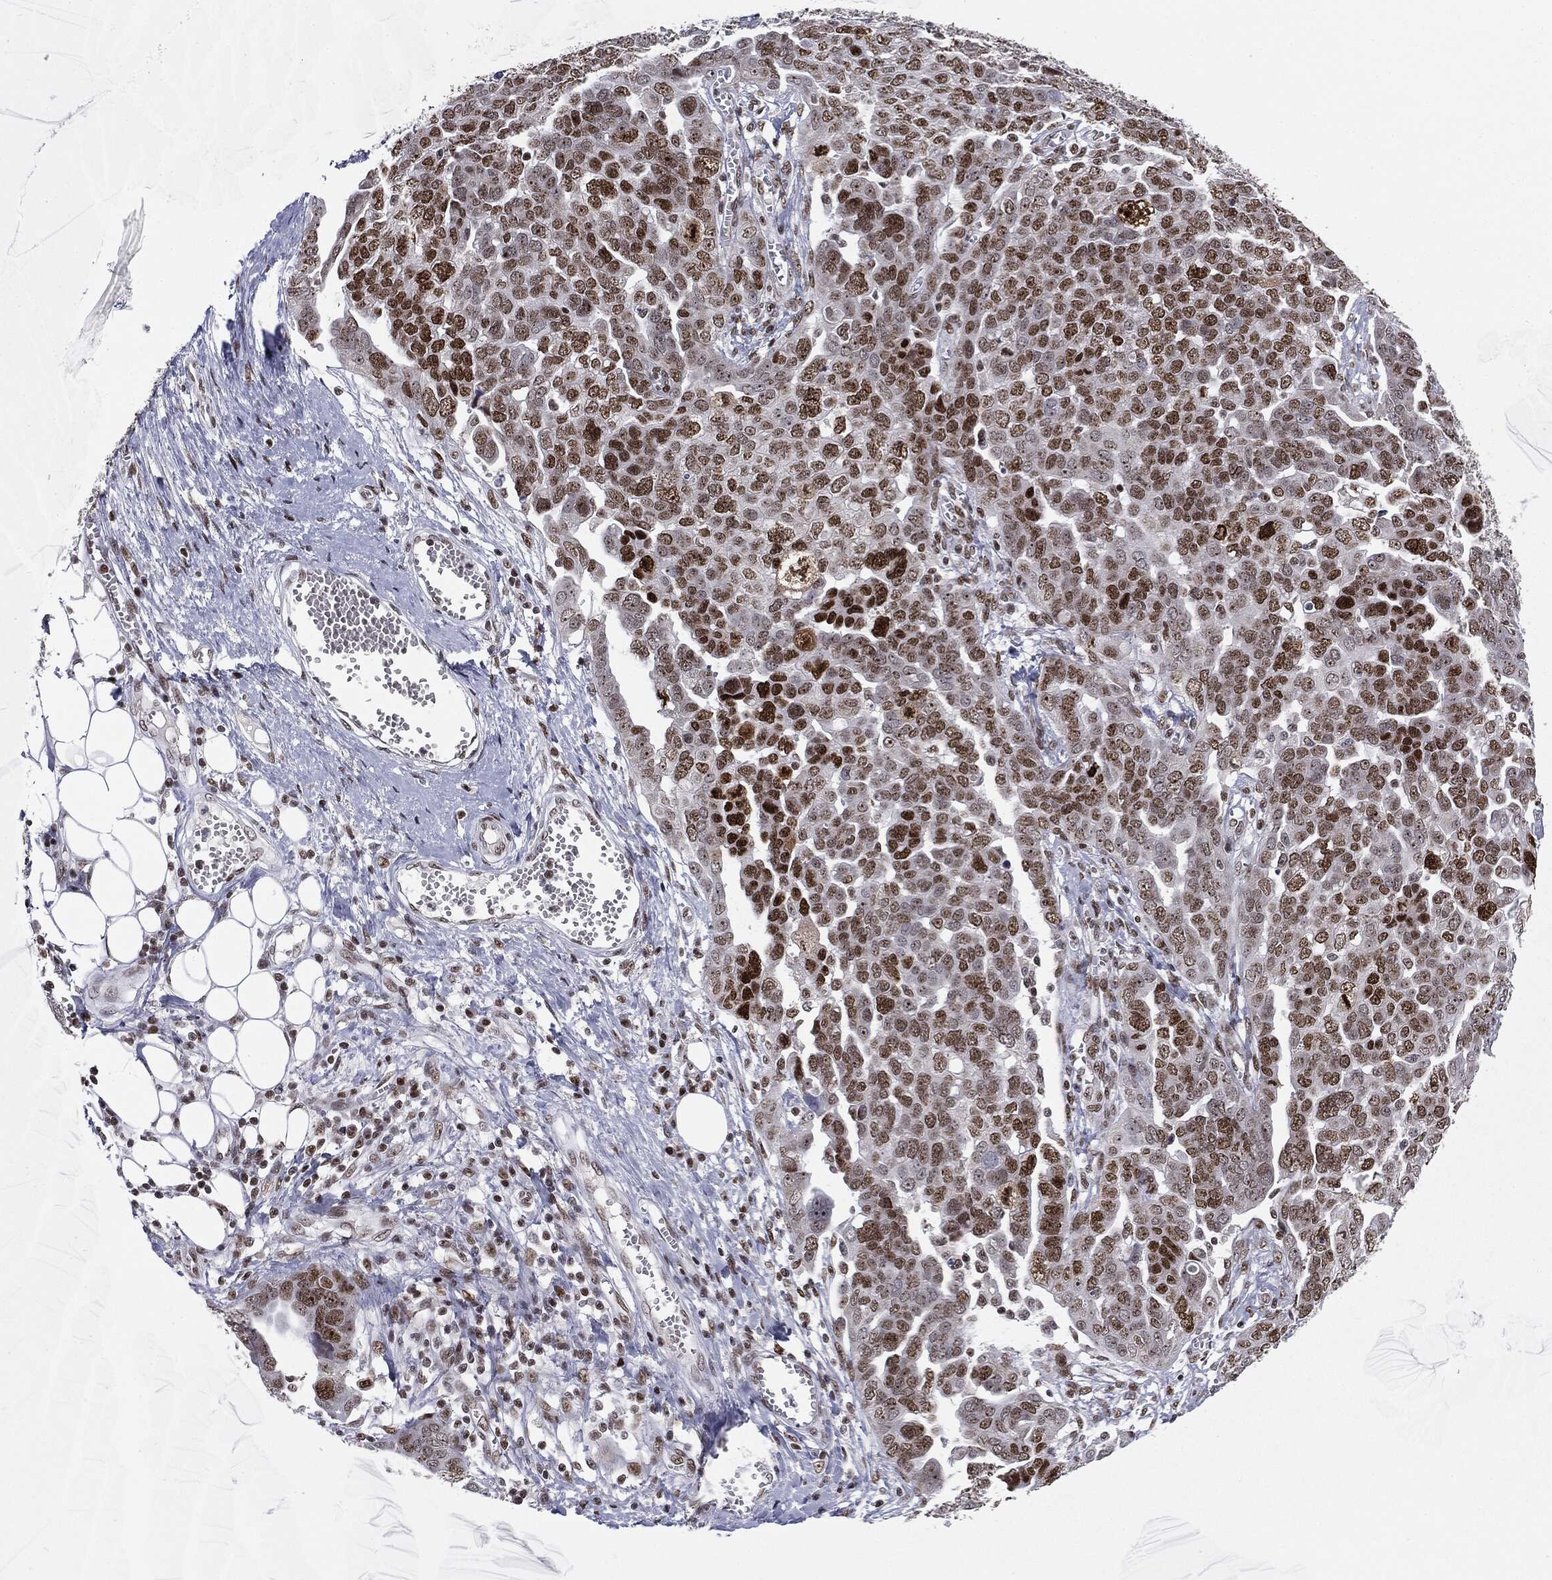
{"staining": {"intensity": "moderate", "quantity": ">75%", "location": "nuclear"}, "tissue": "ovarian cancer", "cell_type": "Tumor cells", "image_type": "cancer", "snomed": [{"axis": "morphology", "description": "Cystadenocarcinoma, serous, NOS"}, {"axis": "topography", "description": "Ovary"}], "caption": "Protein expression analysis of human ovarian cancer (serous cystadenocarcinoma) reveals moderate nuclear expression in approximately >75% of tumor cells.", "gene": "MDC1", "patient": {"sex": "female", "age": 59}}